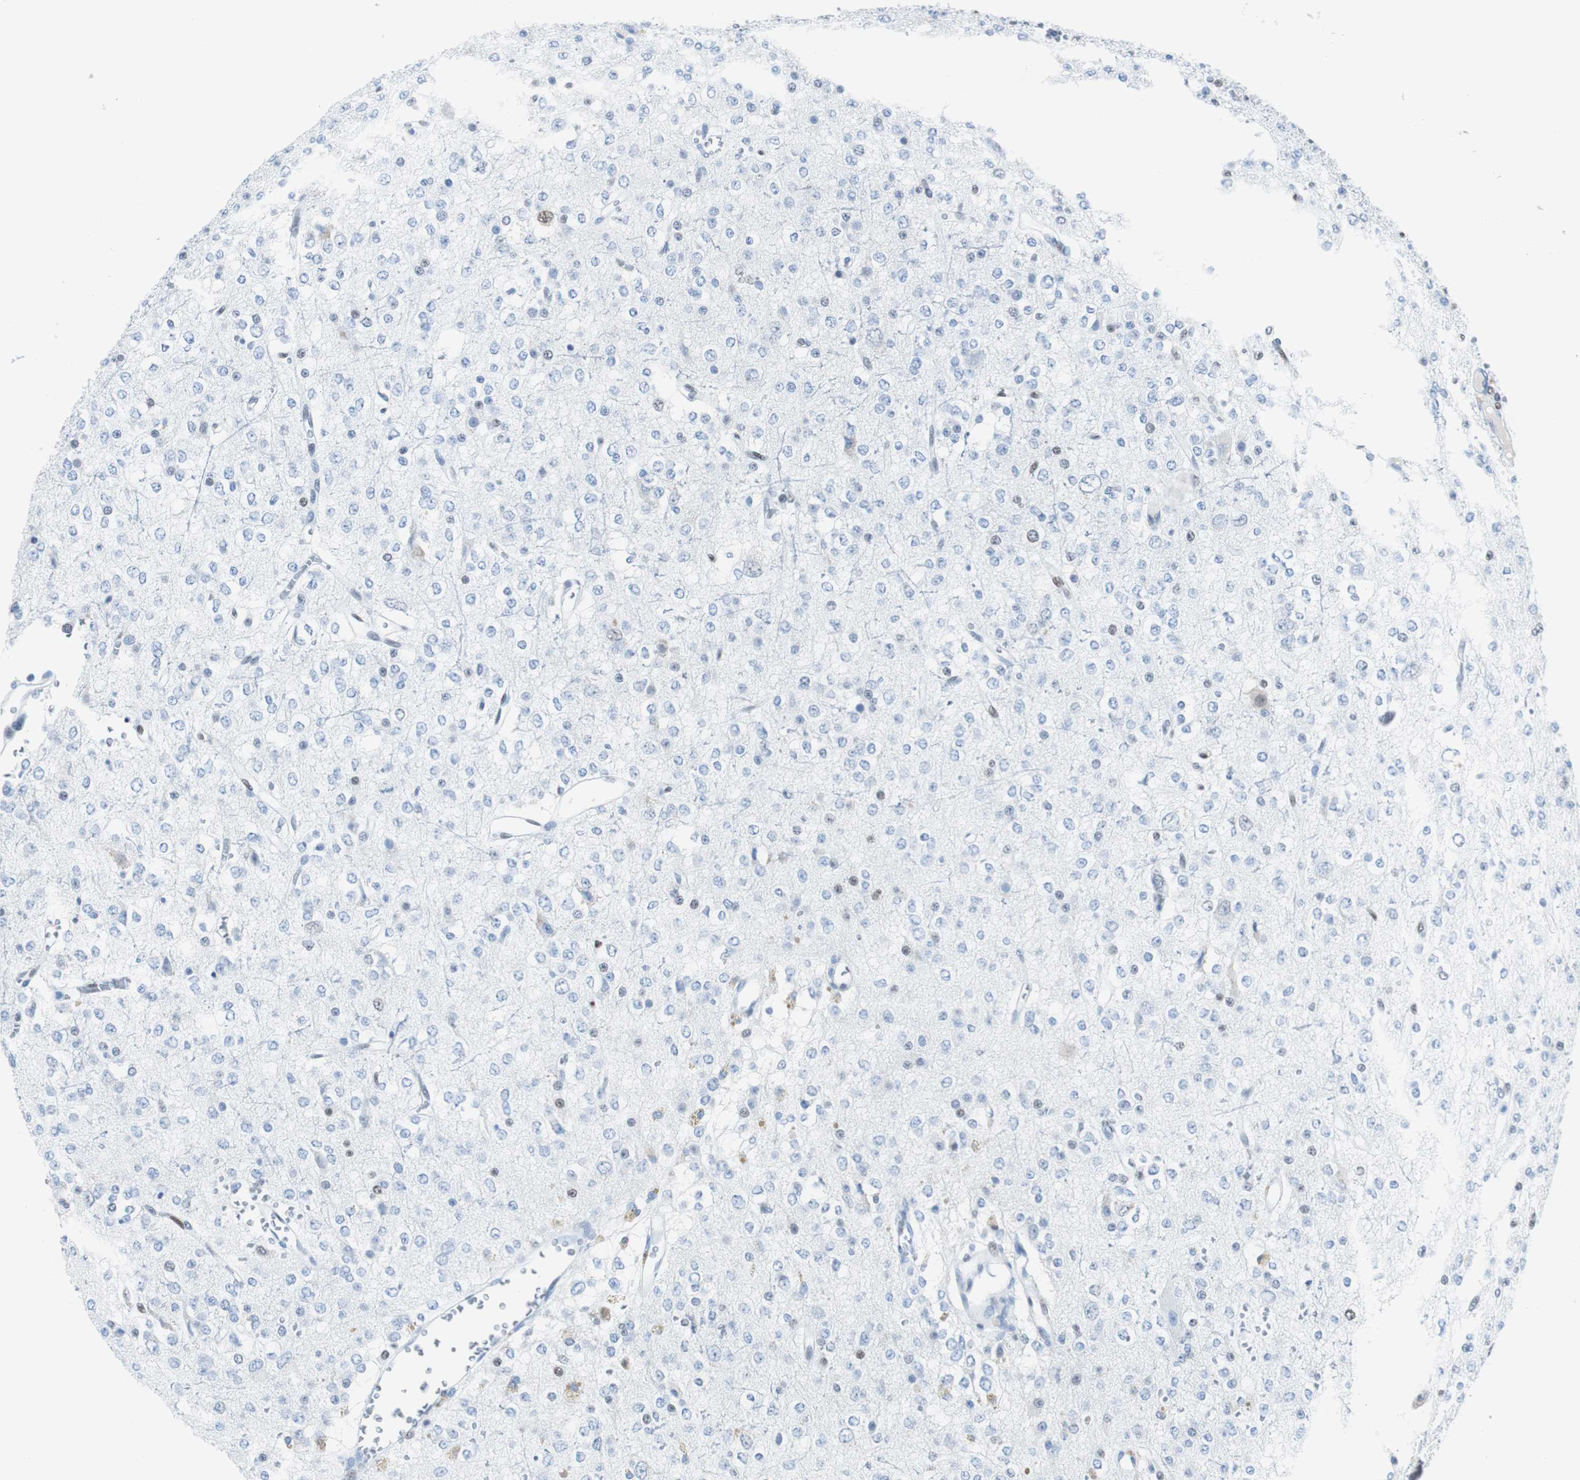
{"staining": {"intensity": "negative", "quantity": "none", "location": "none"}, "tissue": "glioma", "cell_type": "Tumor cells", "image_type": "cancer", "snomed": [{"axis": "morphology", "description": "Glioma, malignant, Low grade"}, {"axis": "topography", "description": "Brain"}], "caption": "An image of glioma stained for a protein demonstrates no brown staining in tumor cells.", "gene": "JUN", "patient": {"sex": "male", "age": 38}}